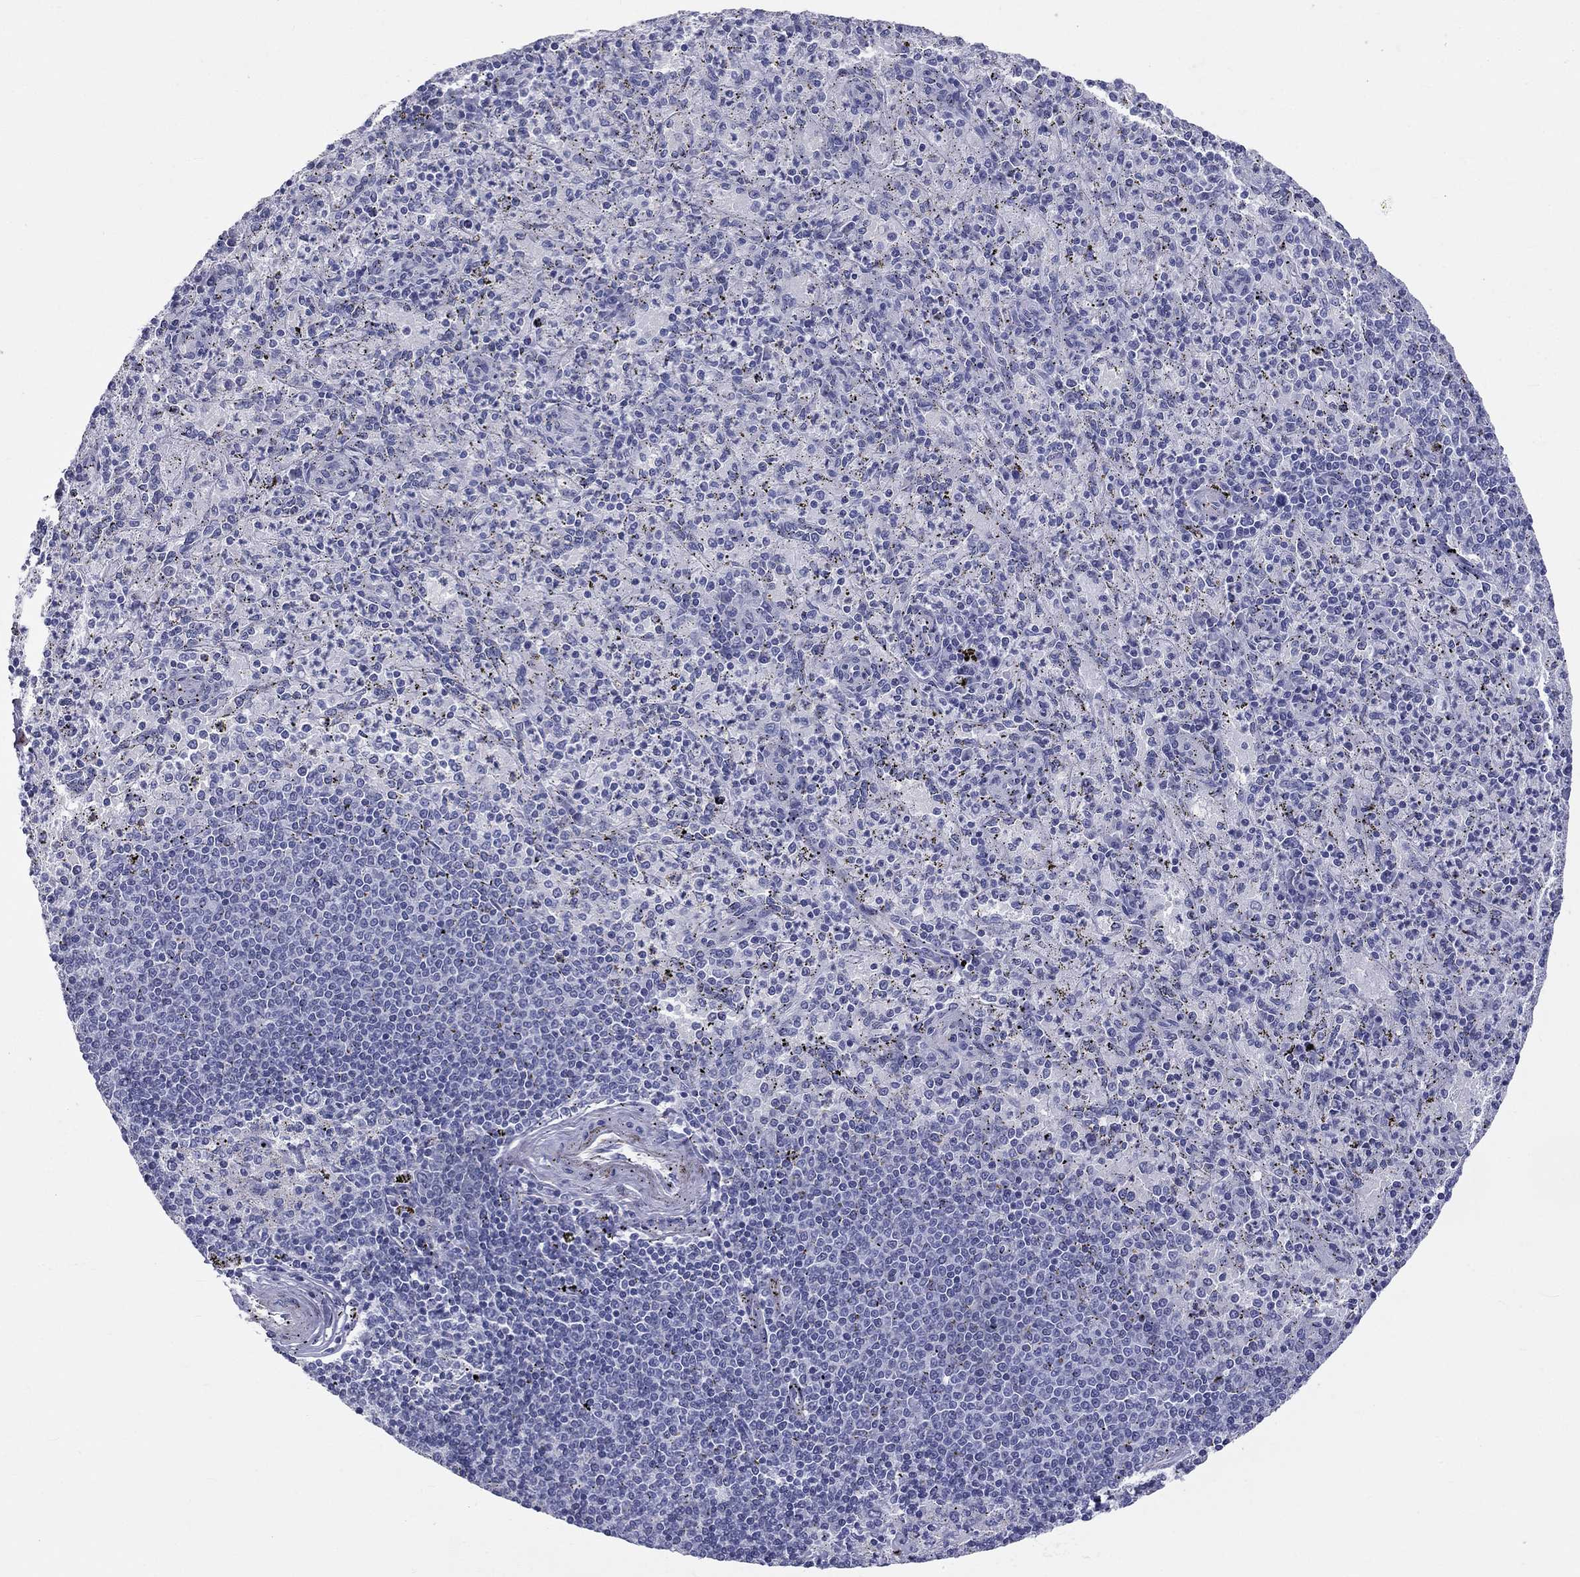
{"staining": {"intensity": "negative", "quantity": "none", "location": "none"}, "tissue": "spleen", "cell_type": "Cells in red pulp", "image_type": "normal", "snomed": [{"axis": "morphology", "description": "Normal tissue, NOS"}, {"axis": "topography", "description": "Spleen"}], "caption": "Cells in red pulp show no significant protein staining in normal spleen.", "gene": "DNALI1", "patient": {"sex": "male", "age": 60}}